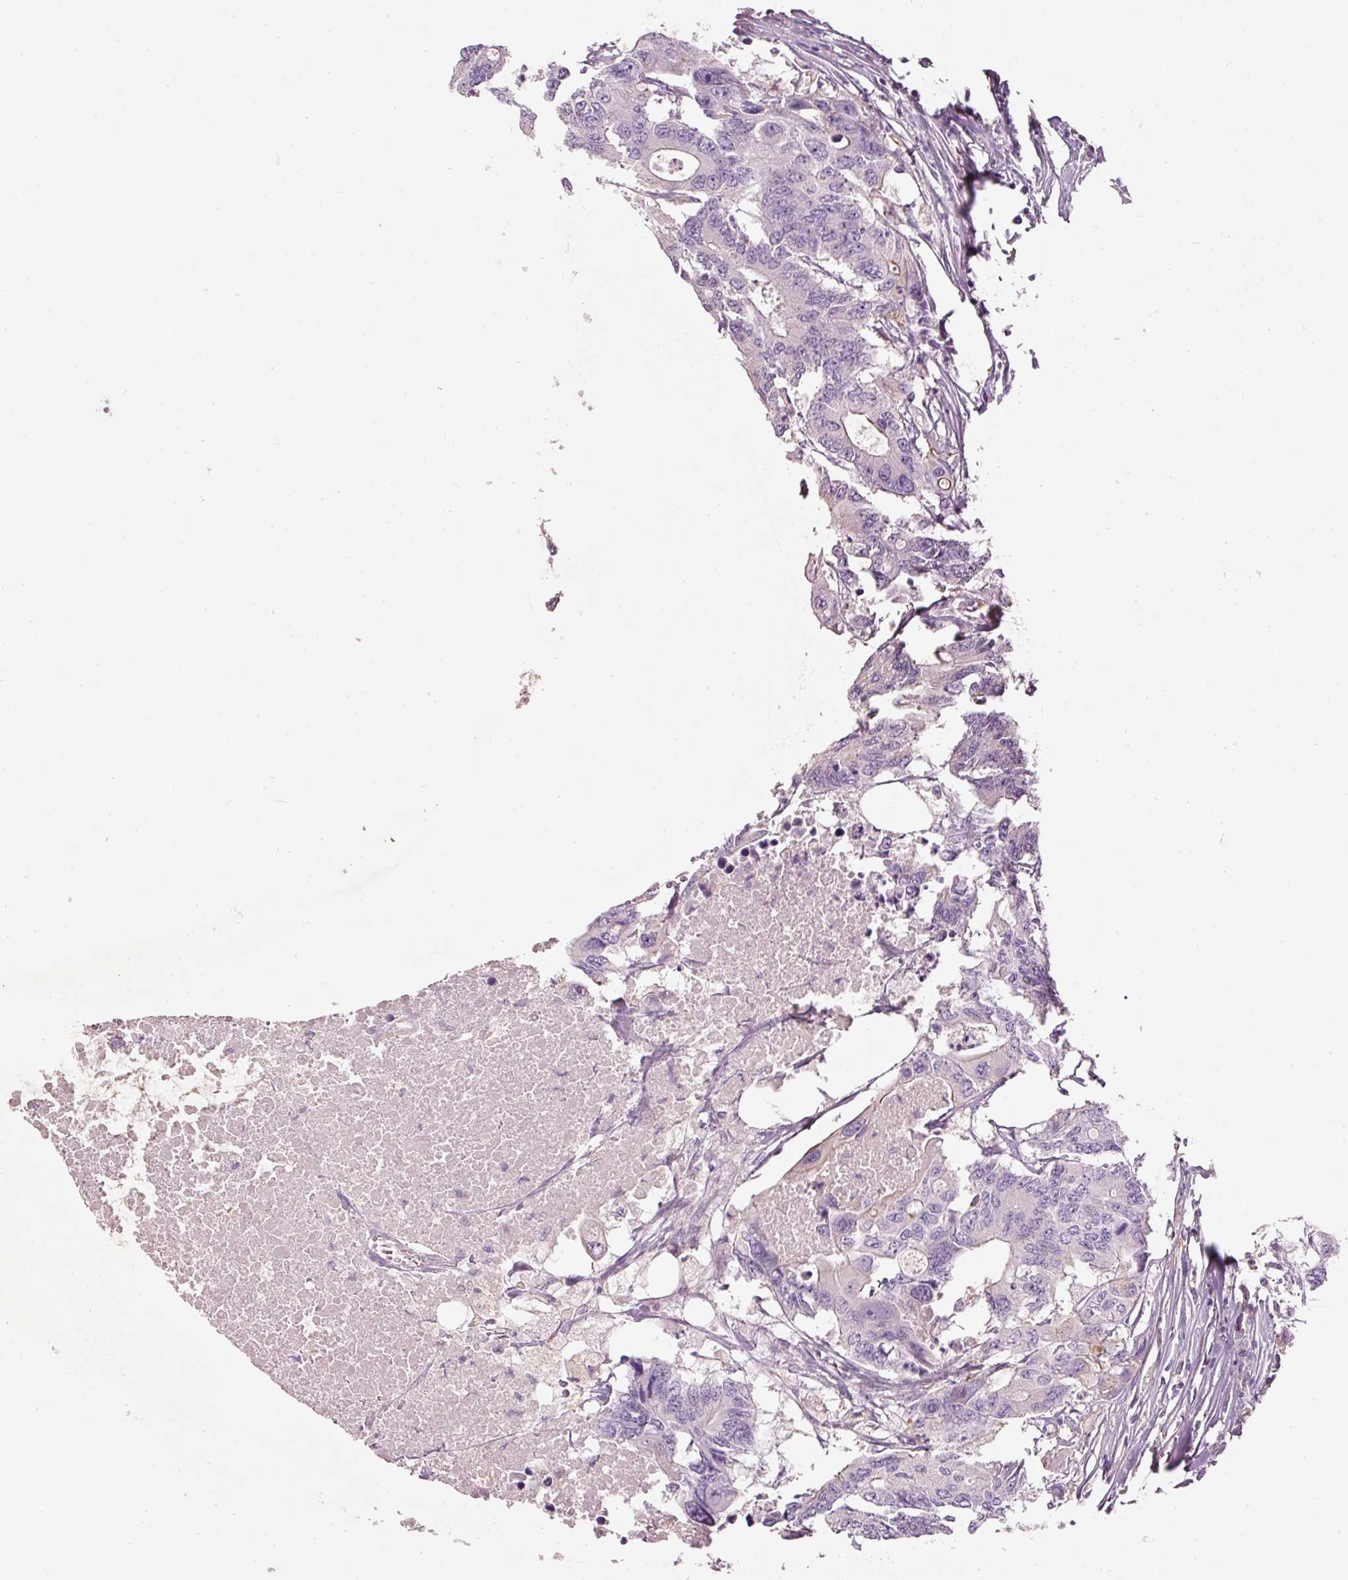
{"staining": {"intensity": "negative", "quantity": "none", "location": "none"}, "tissue": "colorectal cancer", "cell_type": "Tumor cells", "image_type": "cancer", "snomed": [{"axis": "morphology", "description": "Adenocarcinoma, NOS"}, {"axis": "topography", "description": "Colon"}], "caption": "IHC image of colorectal adenocarcinoma stained for a protein (brown), which reveals no expression in tumor cells.", "gene": "OSR2", "patient": {"sex": "male", "age": 71}}